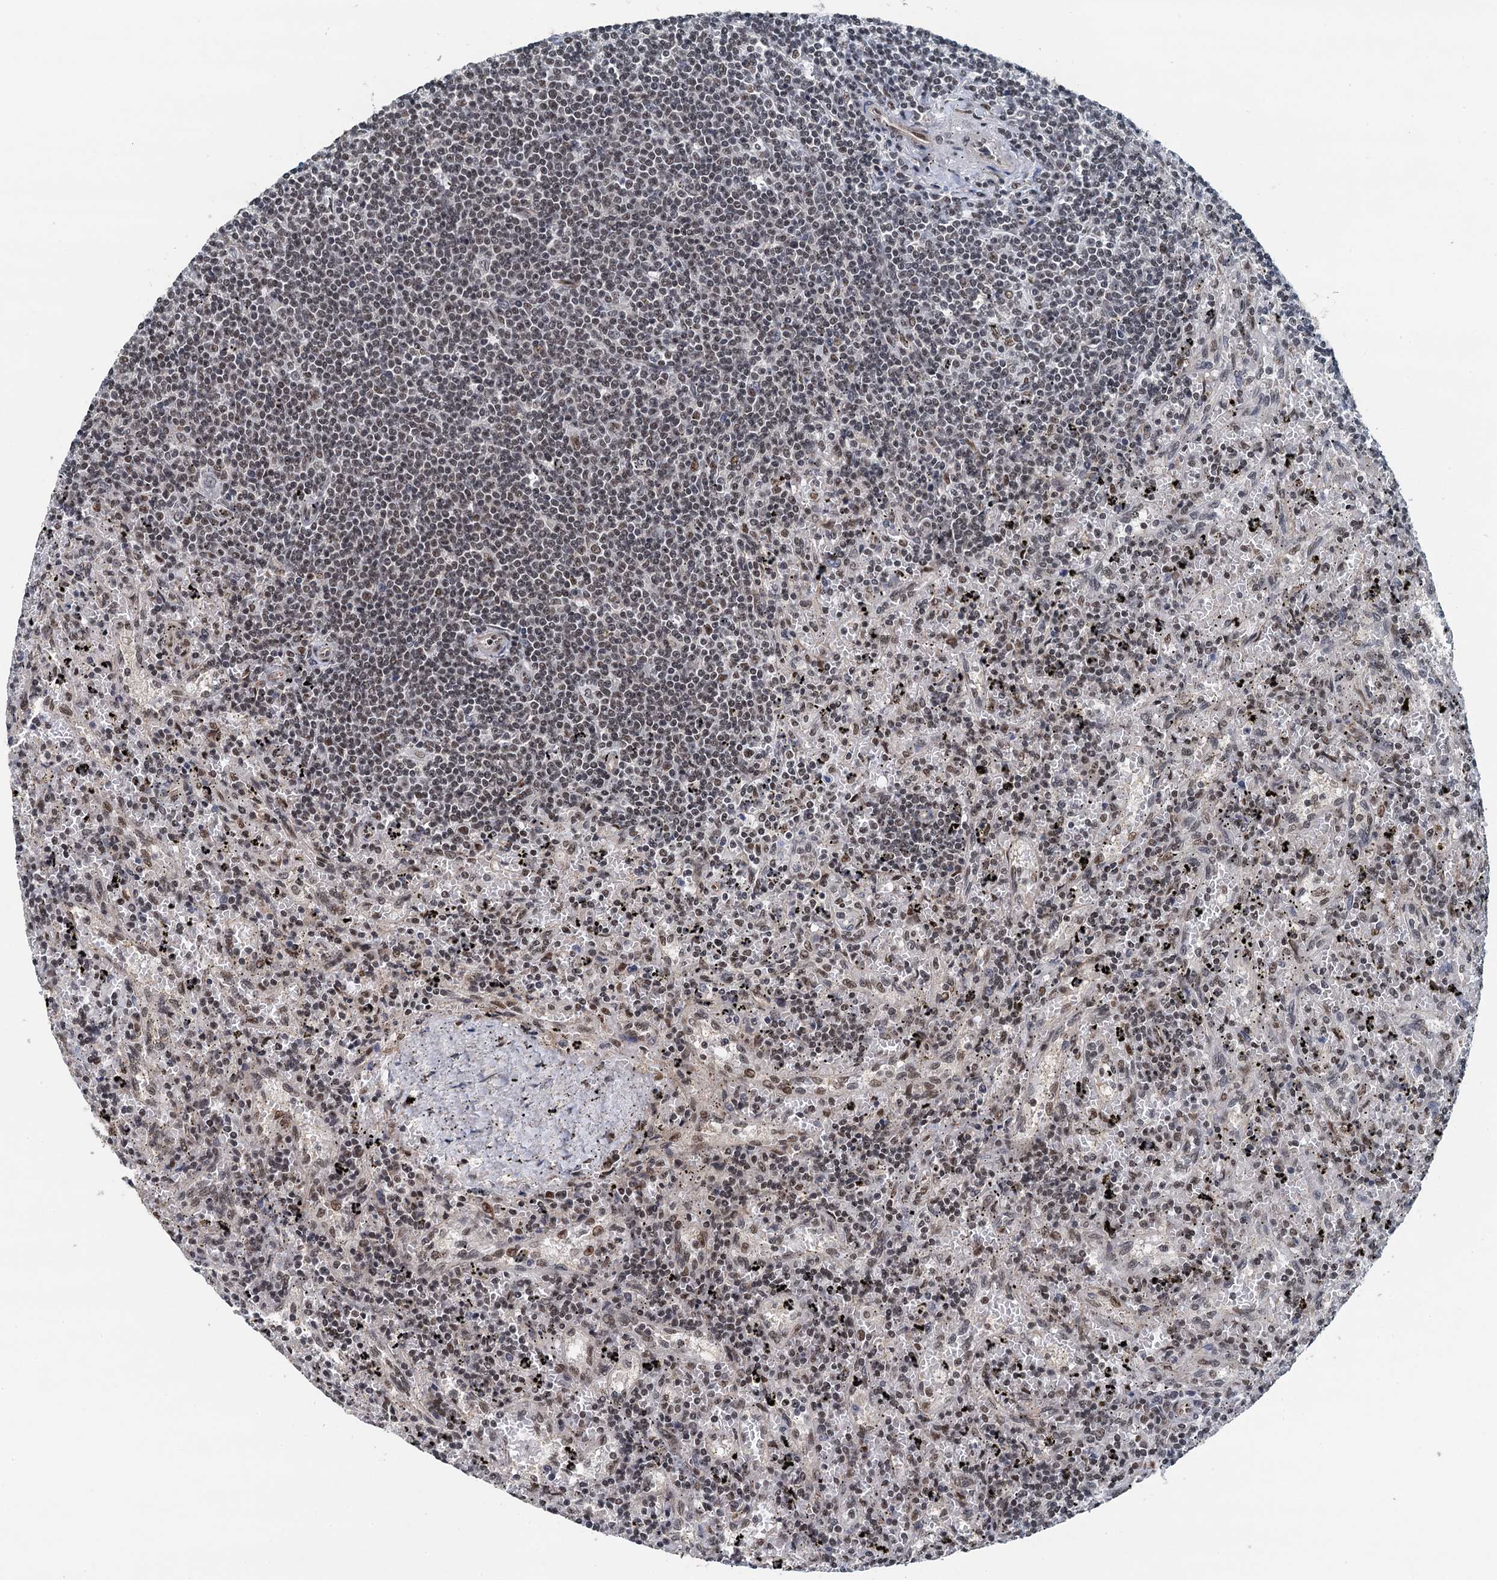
{"staining": {"intensity": "weak", "quantity": ">75%", "location": "nuclear"}, "tissue": "lymphoma", "cell_type": "Tumor cells", "image_type": "cancer", "snomed": [{"axis": "morphology", "description": "Malignant lymphoma, non-Hodgkin's type, Low grade"}, {"axis": "topography", "description": "Spleen"}], "caption": "Immunohistochemistry (IHC) (DAB (3,3'-diaminobenzidine)) staining of human low-grade malignant lymphoma, non-Hodgkin's type demonstrates weak nuclear protein positivity in approximately >75% of tumor cells. The protein of interest is shown in brown color, while the nuclei are stained blue.", "gene": "MTA3", "patient": {"sex": "male", "age": 76}}